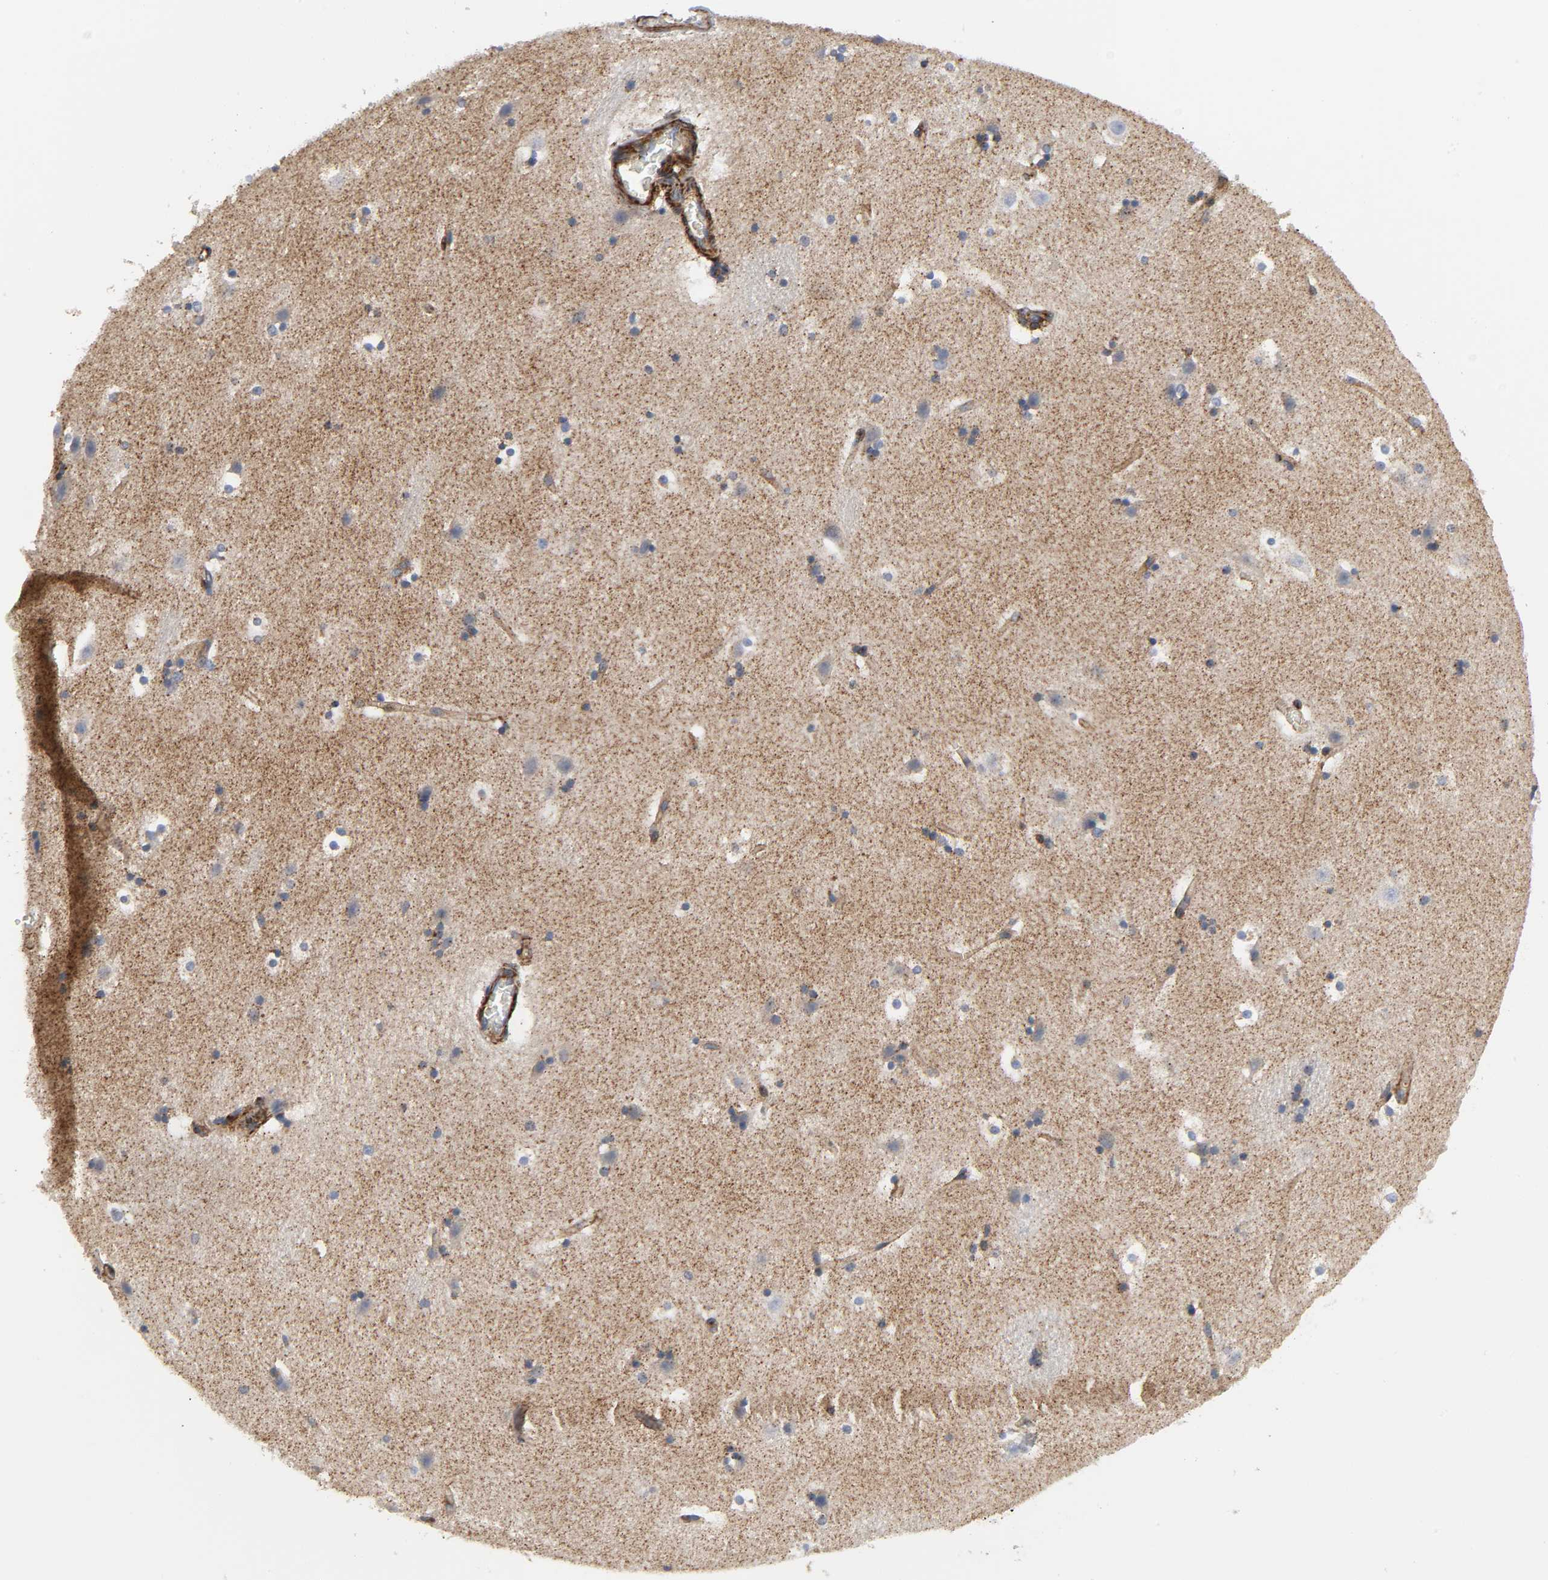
{"staining": {"intensity": "negative", "quantity": "none", "location": "none"}, "tissue": "caudate", "cell_type": "Glial cells", "image_type": "normal", "snomed": [{"axis": "morphology", "description": "Normal tissue, NOS"}, {"axis": "topography", "description": "Lateral ventricle wall"}], "caption": "High power microscopy image of an immunohistochemistry (IHC) image of normal caudate, revealing no significant expression in glial cells.", "gene": "ARHGAP1", "patient": {"sex": "male", "age": 45}}